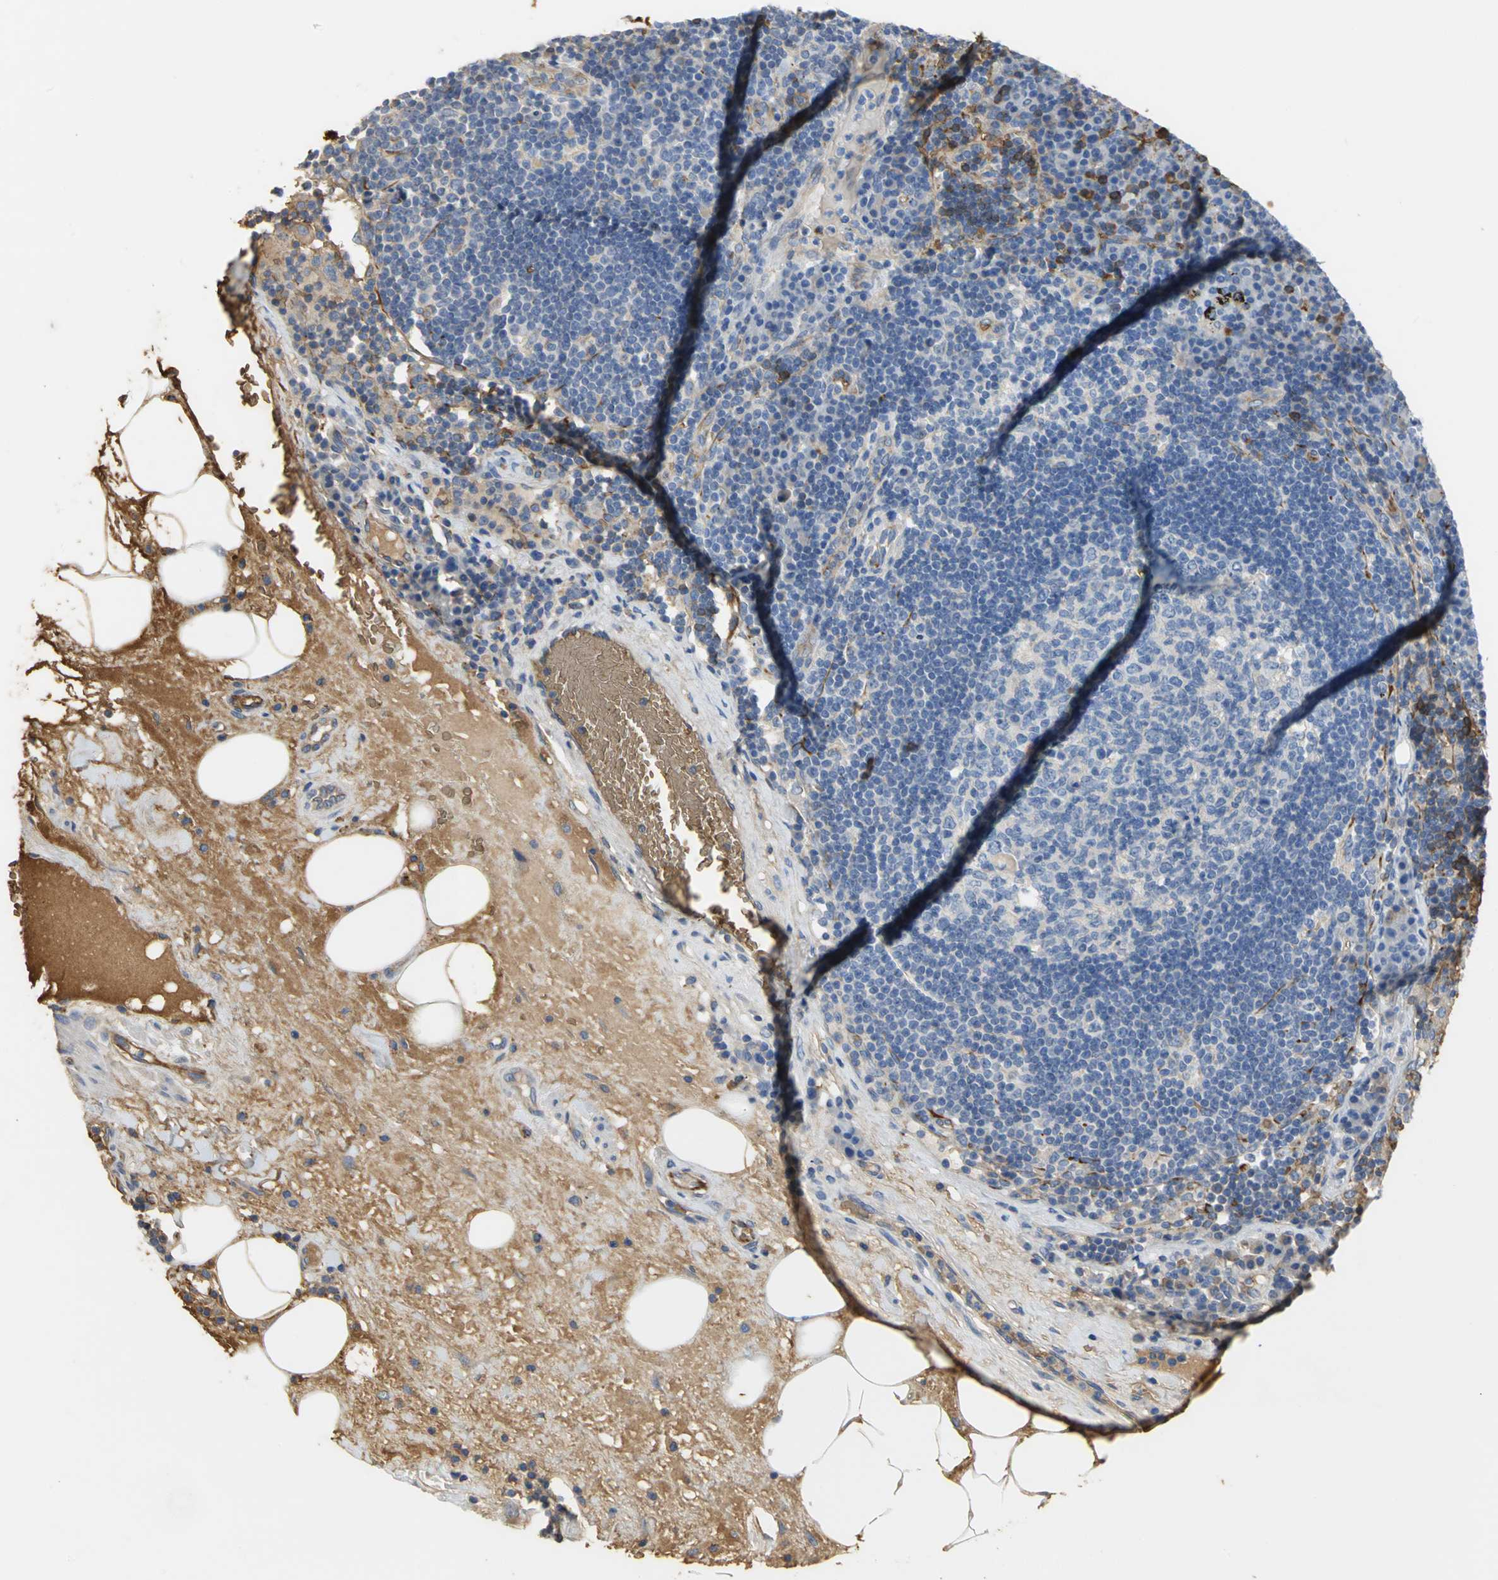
{"staining": {"intensity": "negative", "quantity": "none", "location": "none"}, "tissue": "lymph node", "cell_type": "Germinal center cells", "image_type": "normal", "snomed": [{"axis": "morphology", "description": "Normal tissue, NOS"}, {"axis": "morphology", "description": "Squamous cell carcinoma, metastatic, NOS"}, {"axis": "topography", "description": "Lymph node"}], "caption": "Protein analysis of normal lymph node displays no significant positivity in germinal center cells. (Stains: DAB immunohistochemistry (IHC) with hematoxylin counter stain, Microscopy: brightfield microscopy at high magnification).", "gene": "TREM1", "patient": {"sex": "female", "age": 53}}